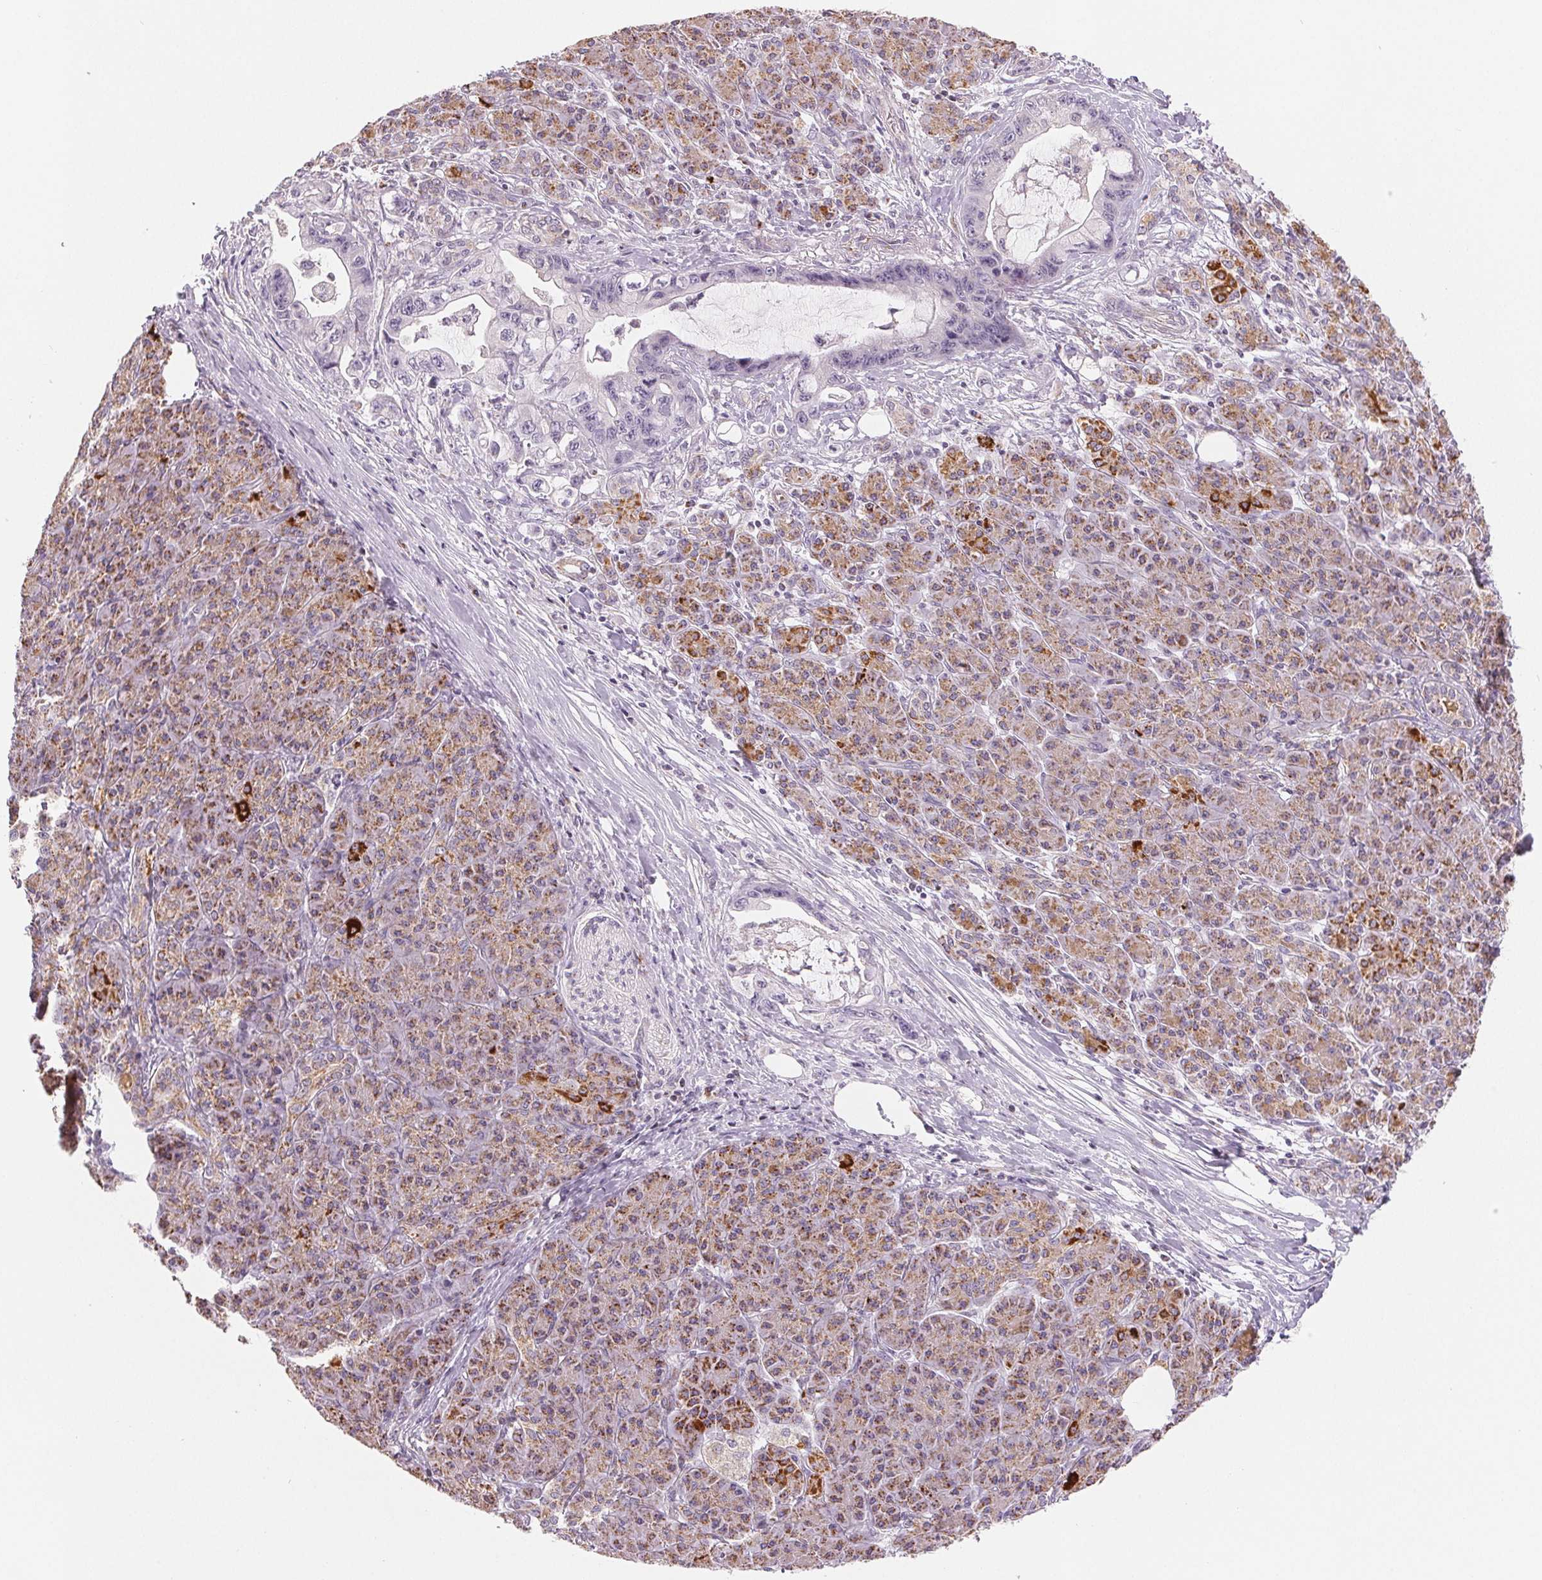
{"staining": {"intensity": "negative", "quantity": "none", "location": "none"}, "tissue": "pancreatic cancer", "cell_type": "Tumor cells", "image_type": "cancer", "snomed": [{"axis": "morphology", "description": "Adenocarcinoma, NOS"}, {"axis": "topography", "description": "Pancreas"}], "caption": "High power microscopy image of an immunohistochemistry (IHC) histopathology image of pancreatic adenocarcinoma, revealing no significant expression in tumor cells.", "gene": "HINT2", "patient": {"sex": "male", "age": 61}}